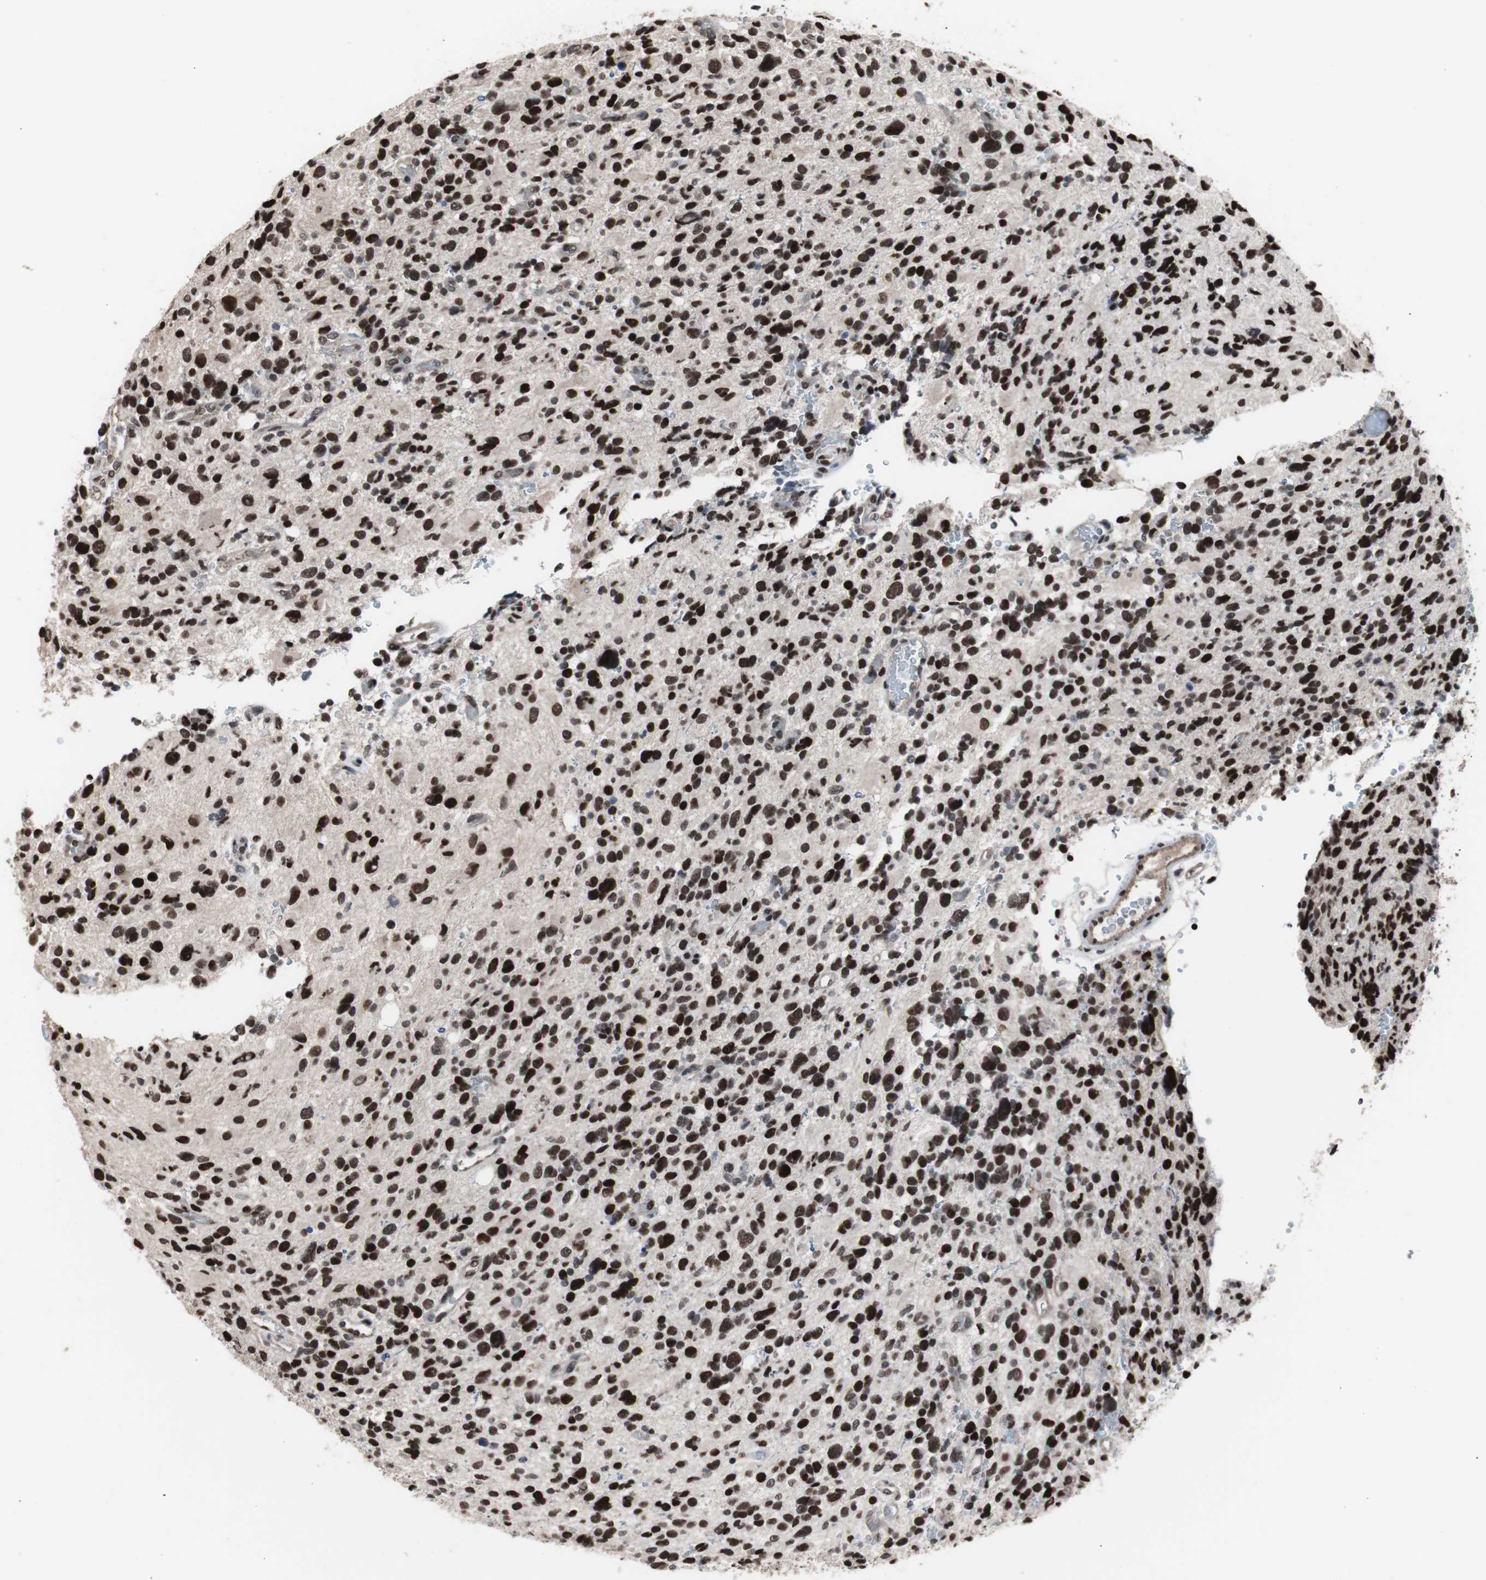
{"staining": {"intensity": "strong", "quantity": ">75%", "location": "nuclear"}, "tissue": "glioma", "cell_type": "Tumor cells", "image_type": "cancer", "snomed": [{"axis": "morphology", "description": "Glioma, malignant, High grade"}, {"axis": "topography", "description": "Brain"}], "caption": "DAB (3,3'-diaminobenzidine) immunohistochemical staining of malignant high-grade glioma reveals strong nuclear protein staining in approximately >75% of tumor cells.", "gene": "POGZ", "patient": {"sex": "male", "age": 48}}